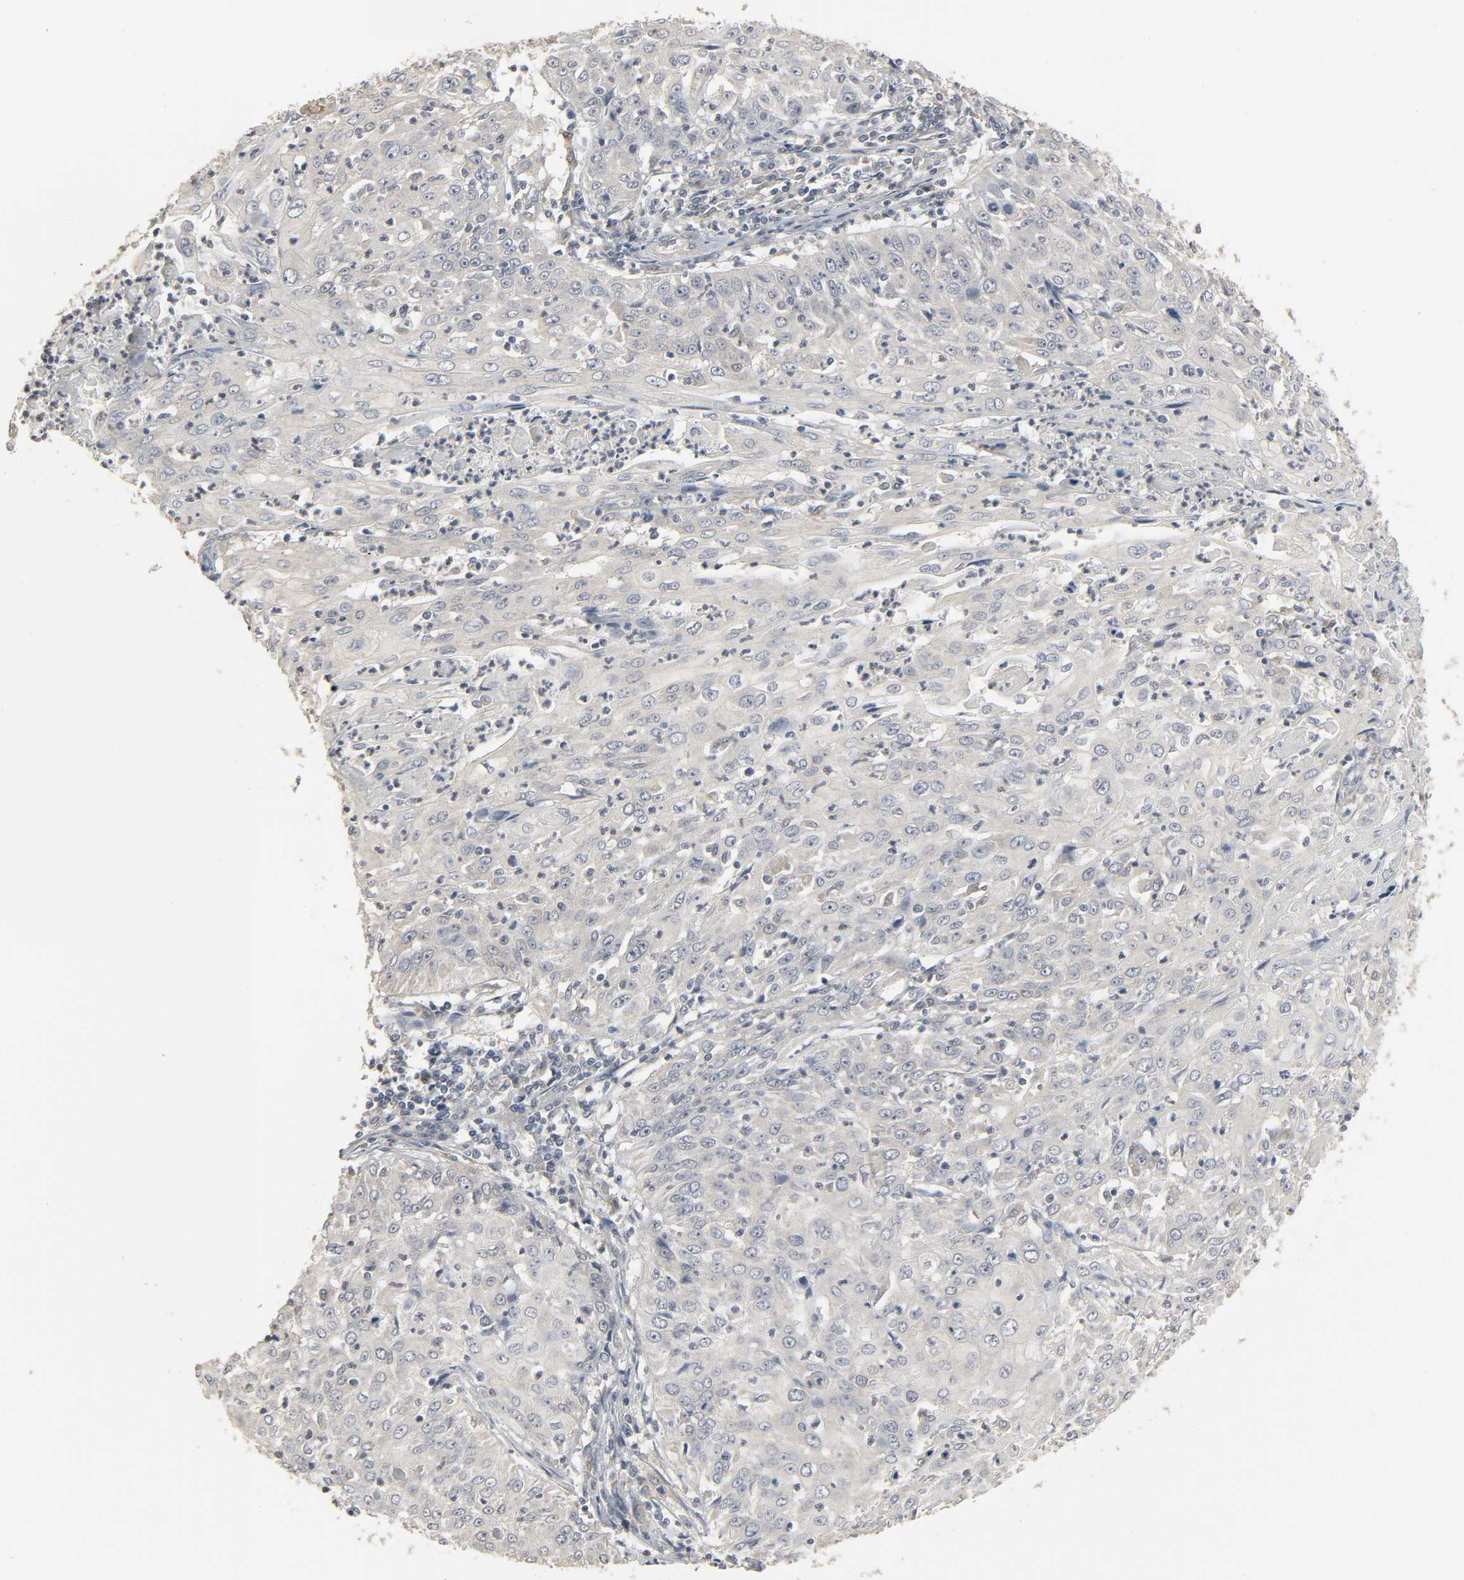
{"staining": {"intensity": "negative", "quantity": "none", "location": "none"}, "tissue": "cervical cancer", "cell_type": "Tumor cells", "image_type": "cancer", "snomed": [{"axis": "morphology", "description": "Squamous cell carcinoma, NOS"}, {"axis": "topography", "description": "Cervix"}], "caption": "Protein analysis of squamous cell carcinoma (cervical) displays no significant expression in tumor cells.", "gene": "ZNF222", "patient": {"sex": "female", "age": 39}}